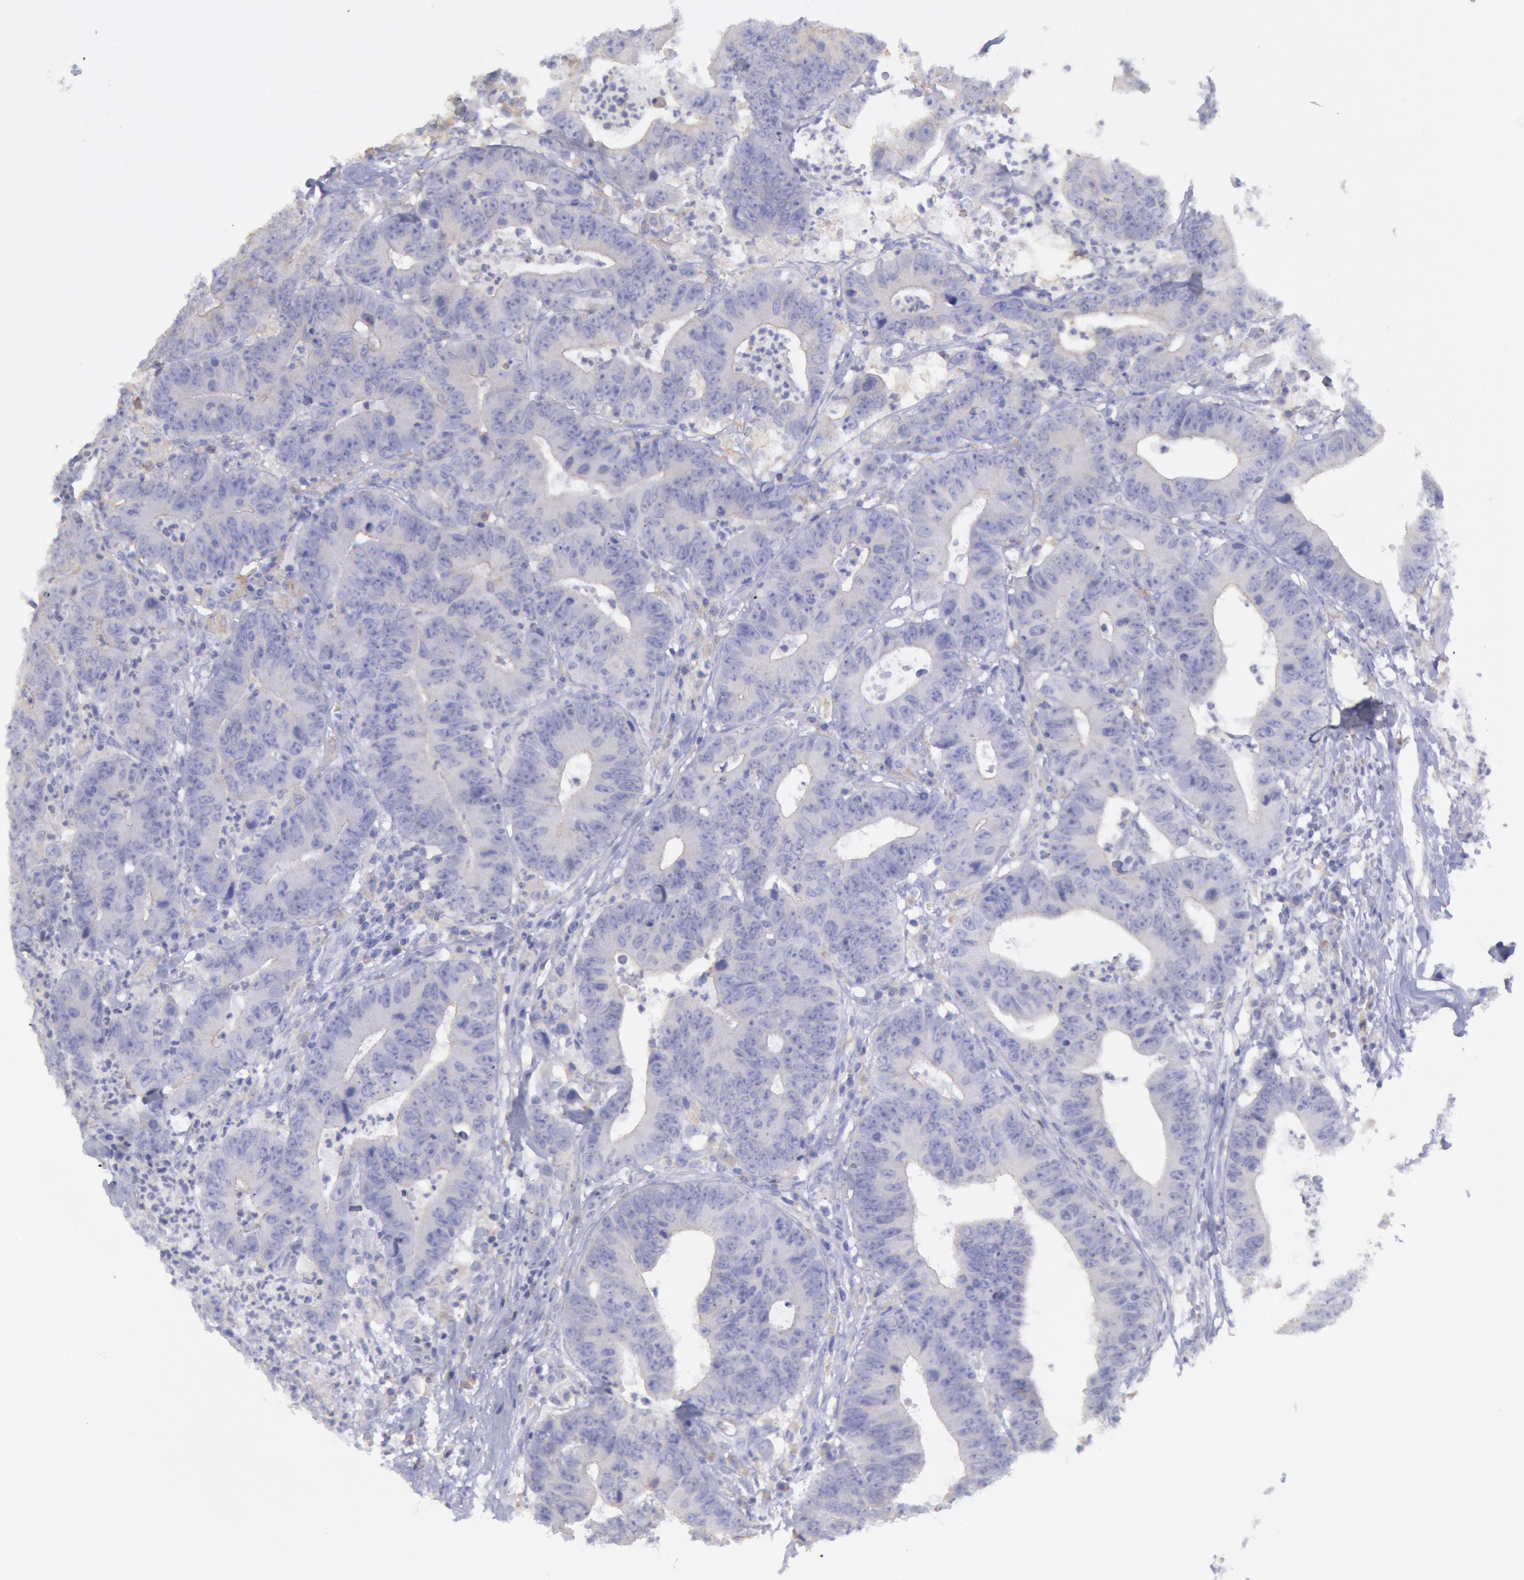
{"staining": {"intensity": "negative", "quantity": "none", "location": "none"}, "tissue": "colorectal cancer", "cell_type": "Tumor cells", "image_type": "cancer", "snomed": [{"axis": "morphology", "description": "Adenocarcinoma, NOS"}, {"axis": "topography", "description": "Colon"}], "caption": "Immunohistochemistry of colorectal adenocarcinoma demonstrates no staining in tumor cells.", "gene": "MYH7", "patient": {"sex": "male", "age": 55}}